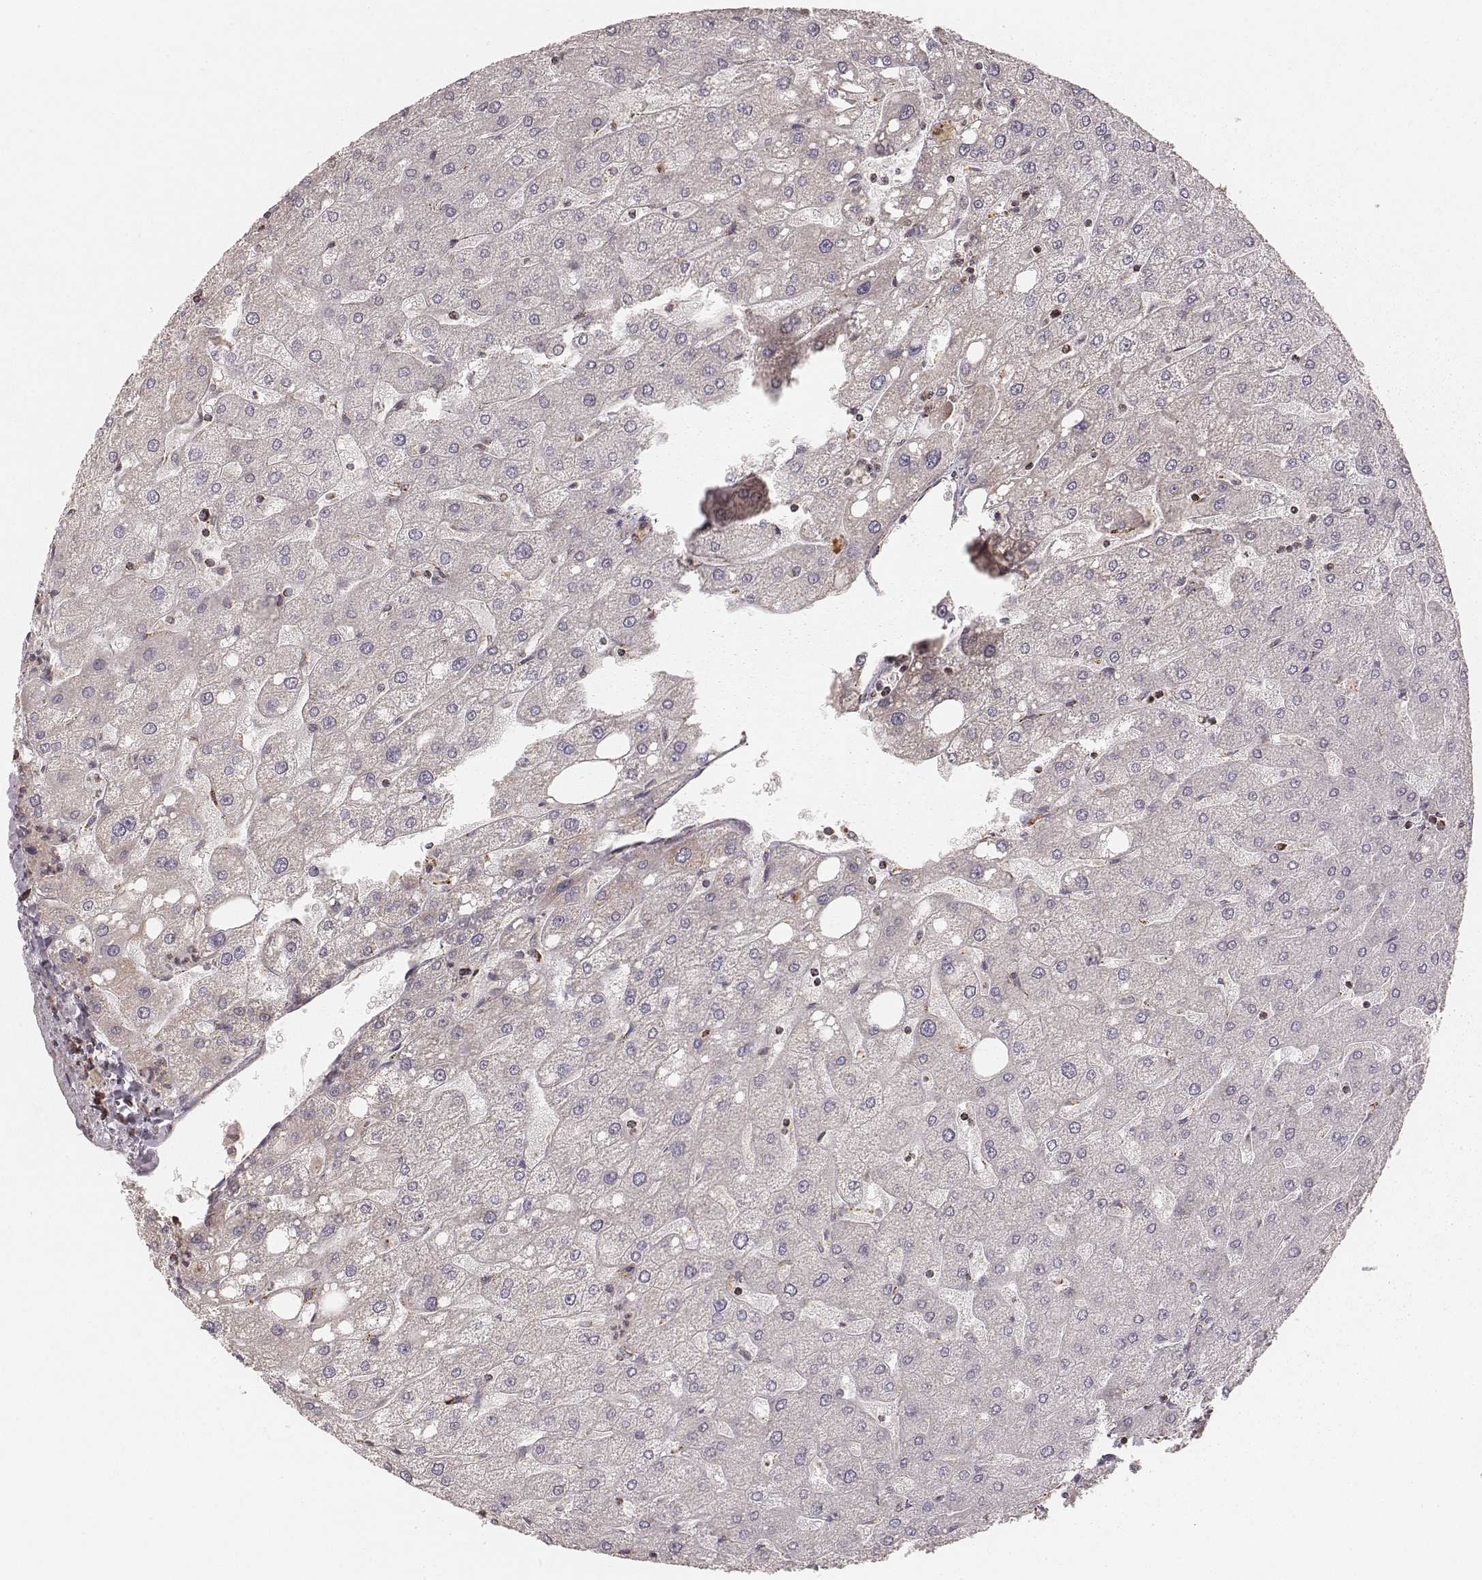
{"staining": {"intensity": "negative", "quantity": "none", "location": "none"}, "tissue": "liver", "cell_type": "Hepatocytes", "image_type": "normal", "snomed": [{"axis": "morphology", "description": "Normal tissue, NOS"}, {"axis": "topography", "description": "Liver"}], "caption": "The micrograph shows no significant positivity in hepatocytes of liver.", "gene": "CS", "patient": {"sex": "male", "age": 67}}